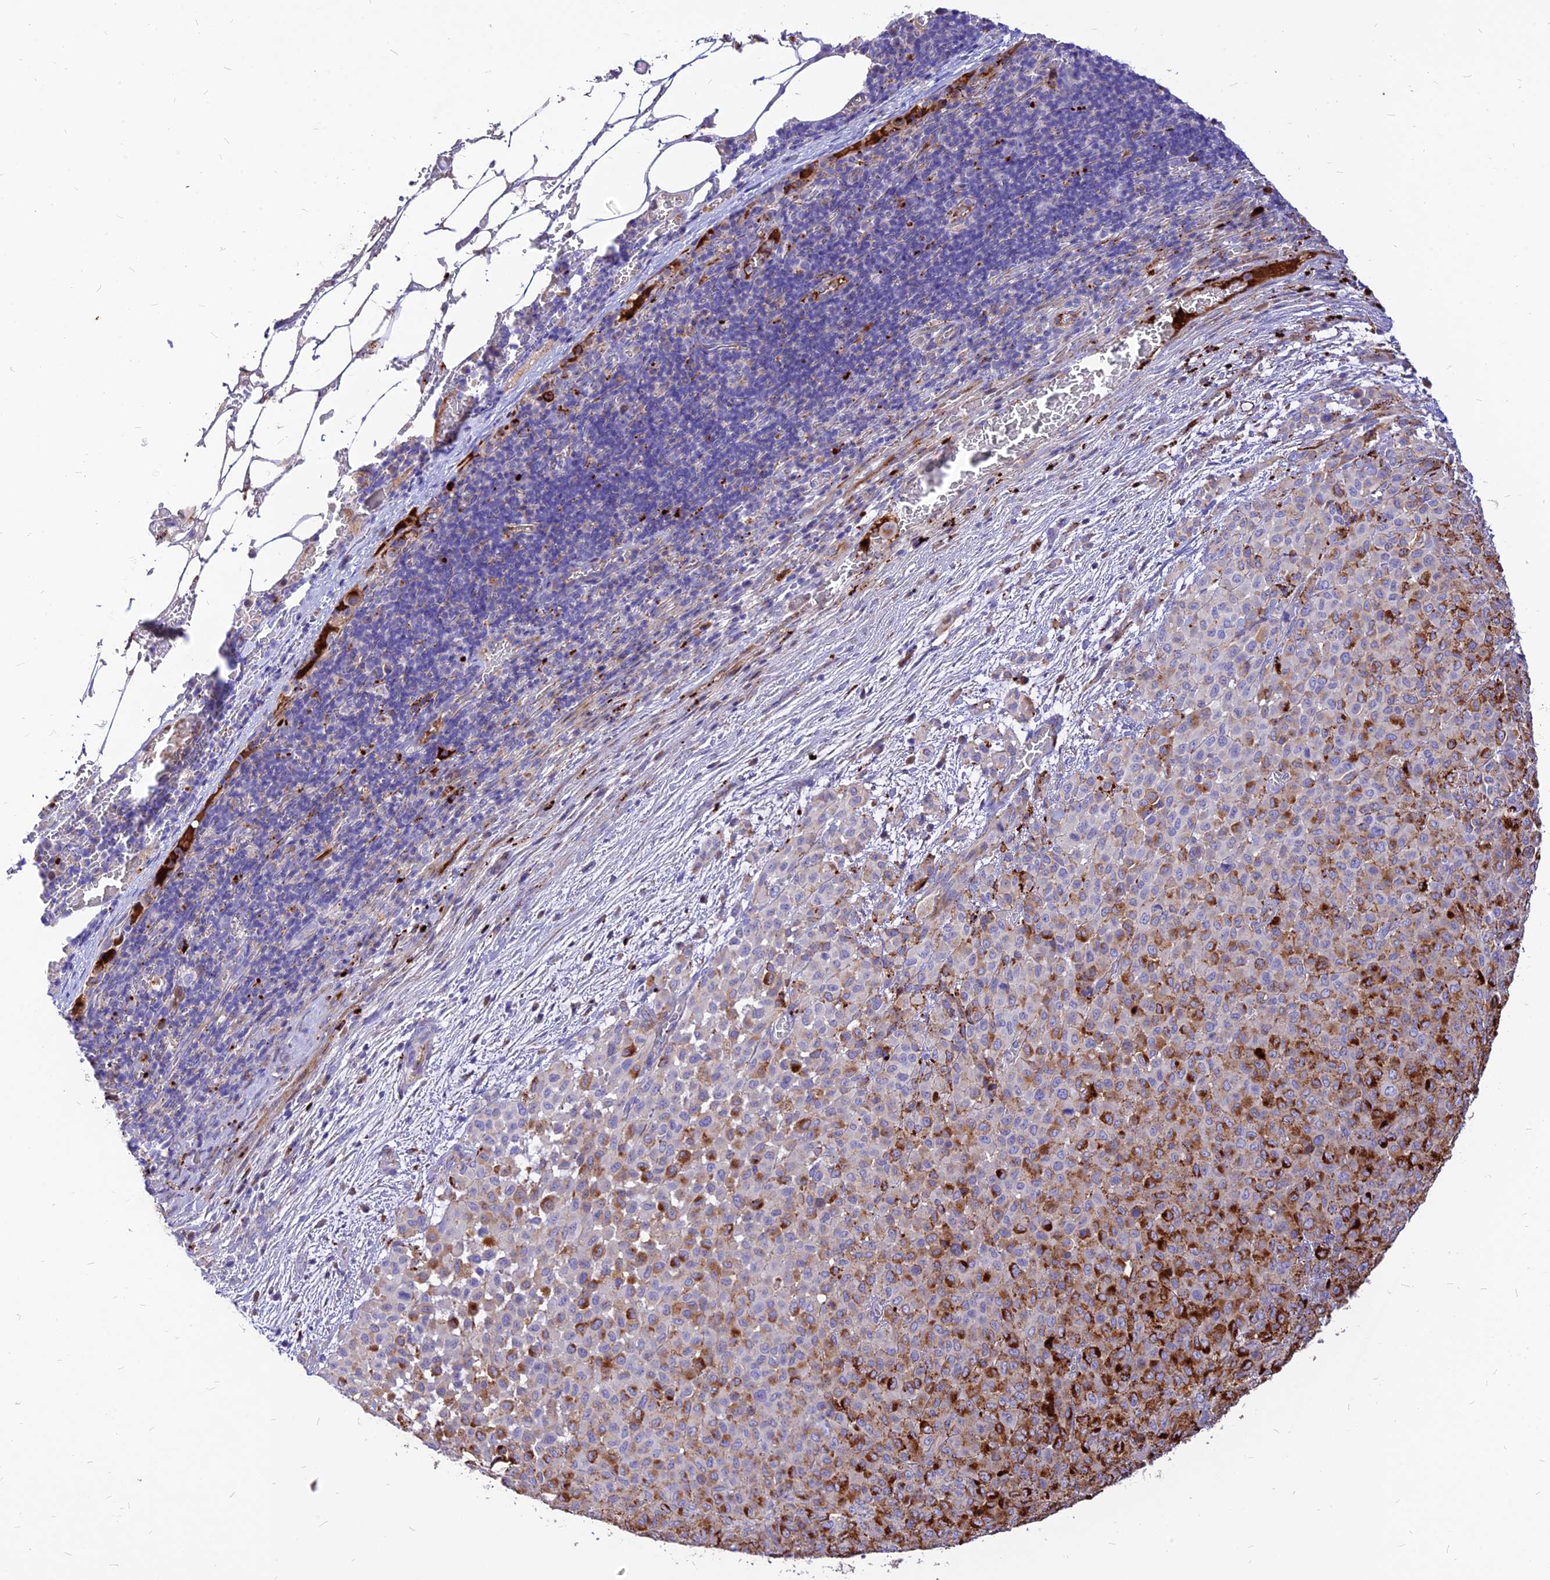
{"staining": {"intensity": "strong", "quantity": "25%-75%", "location": "cytoplasmic/membranous"}, "tissue": "melanoma", "cell_type": "Tumor cells", "image_type": "cancer", "snomed": [{"axis": "morphology", "description": "Malignant melanoma, Metastatic site"}, {"axis": "topography", "description": "Skin"}], "caption": "An immunohistochemistry (IHC) image of tumor tissue is shown. Protein staining in brown highlights strong cytoplasmic/membranous positivity in malignant melanoma (metastatic site) within tumor cells.", "gene": "RIMOC1", "patient": {"sex": "female", "age": 81}}